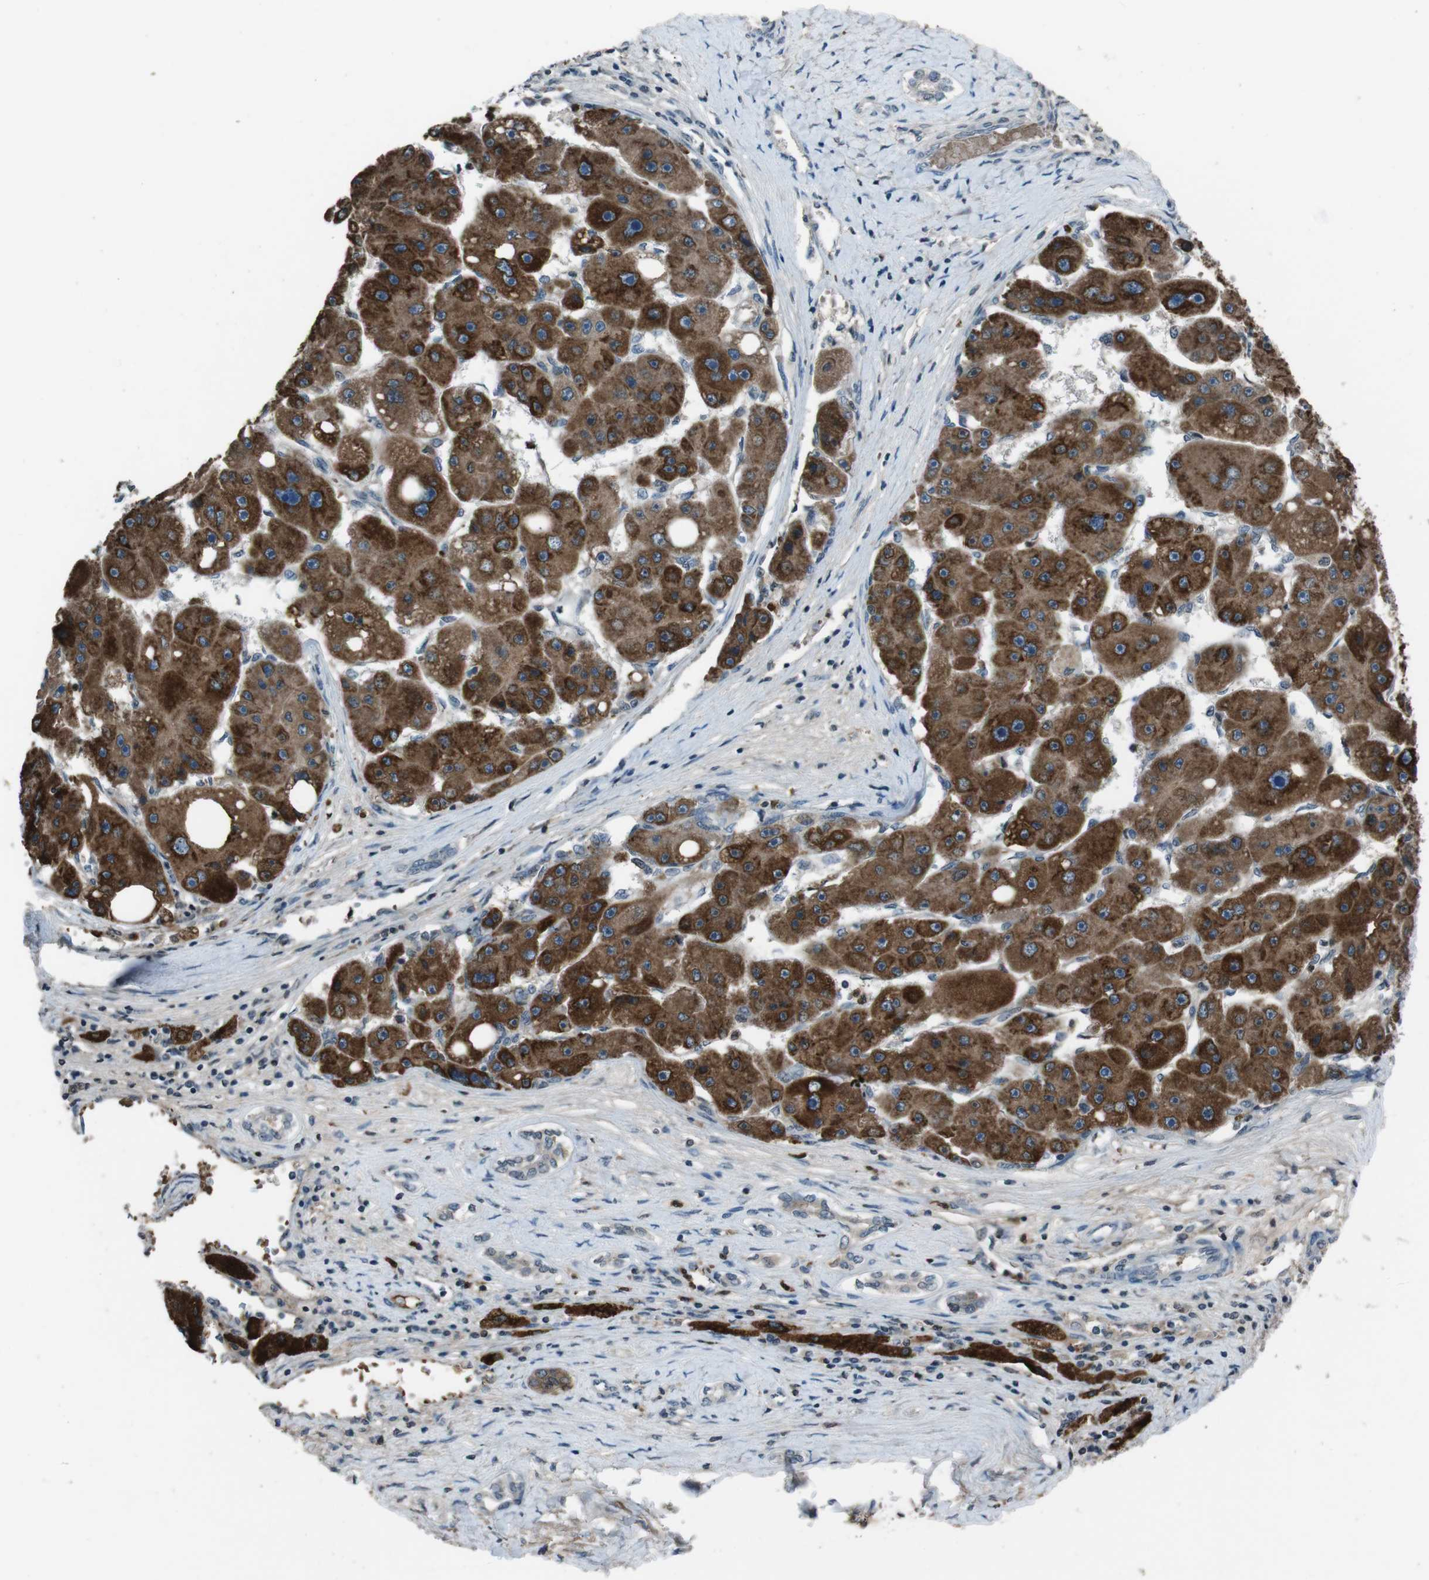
{"staining": {"intensity": "strong", "quantity": ">75%", "location": "cytoplasmic/membranous"}, "tissue": "liver cancer", "cell_type": "Tumor cells", "image_type": "cancer", "snomed": [{"axis": "morphology", "description": "Carcinoma, Hepatocellular, NOS"}, {"axis": "topography", "description": "Liver"}], "caption": "Immunohistochemistry image of neoplastic tissue: hepatocellular carcinoma (liver) stained using IHC shows high levels of strong protein expression localized specifically in the cytoplasmic/membranous of tumor cells, appearing as a cytoplasmic/membranous brown color.", "gene": "UGT1A6", "patient": {"sex": "female", "age": 61}}